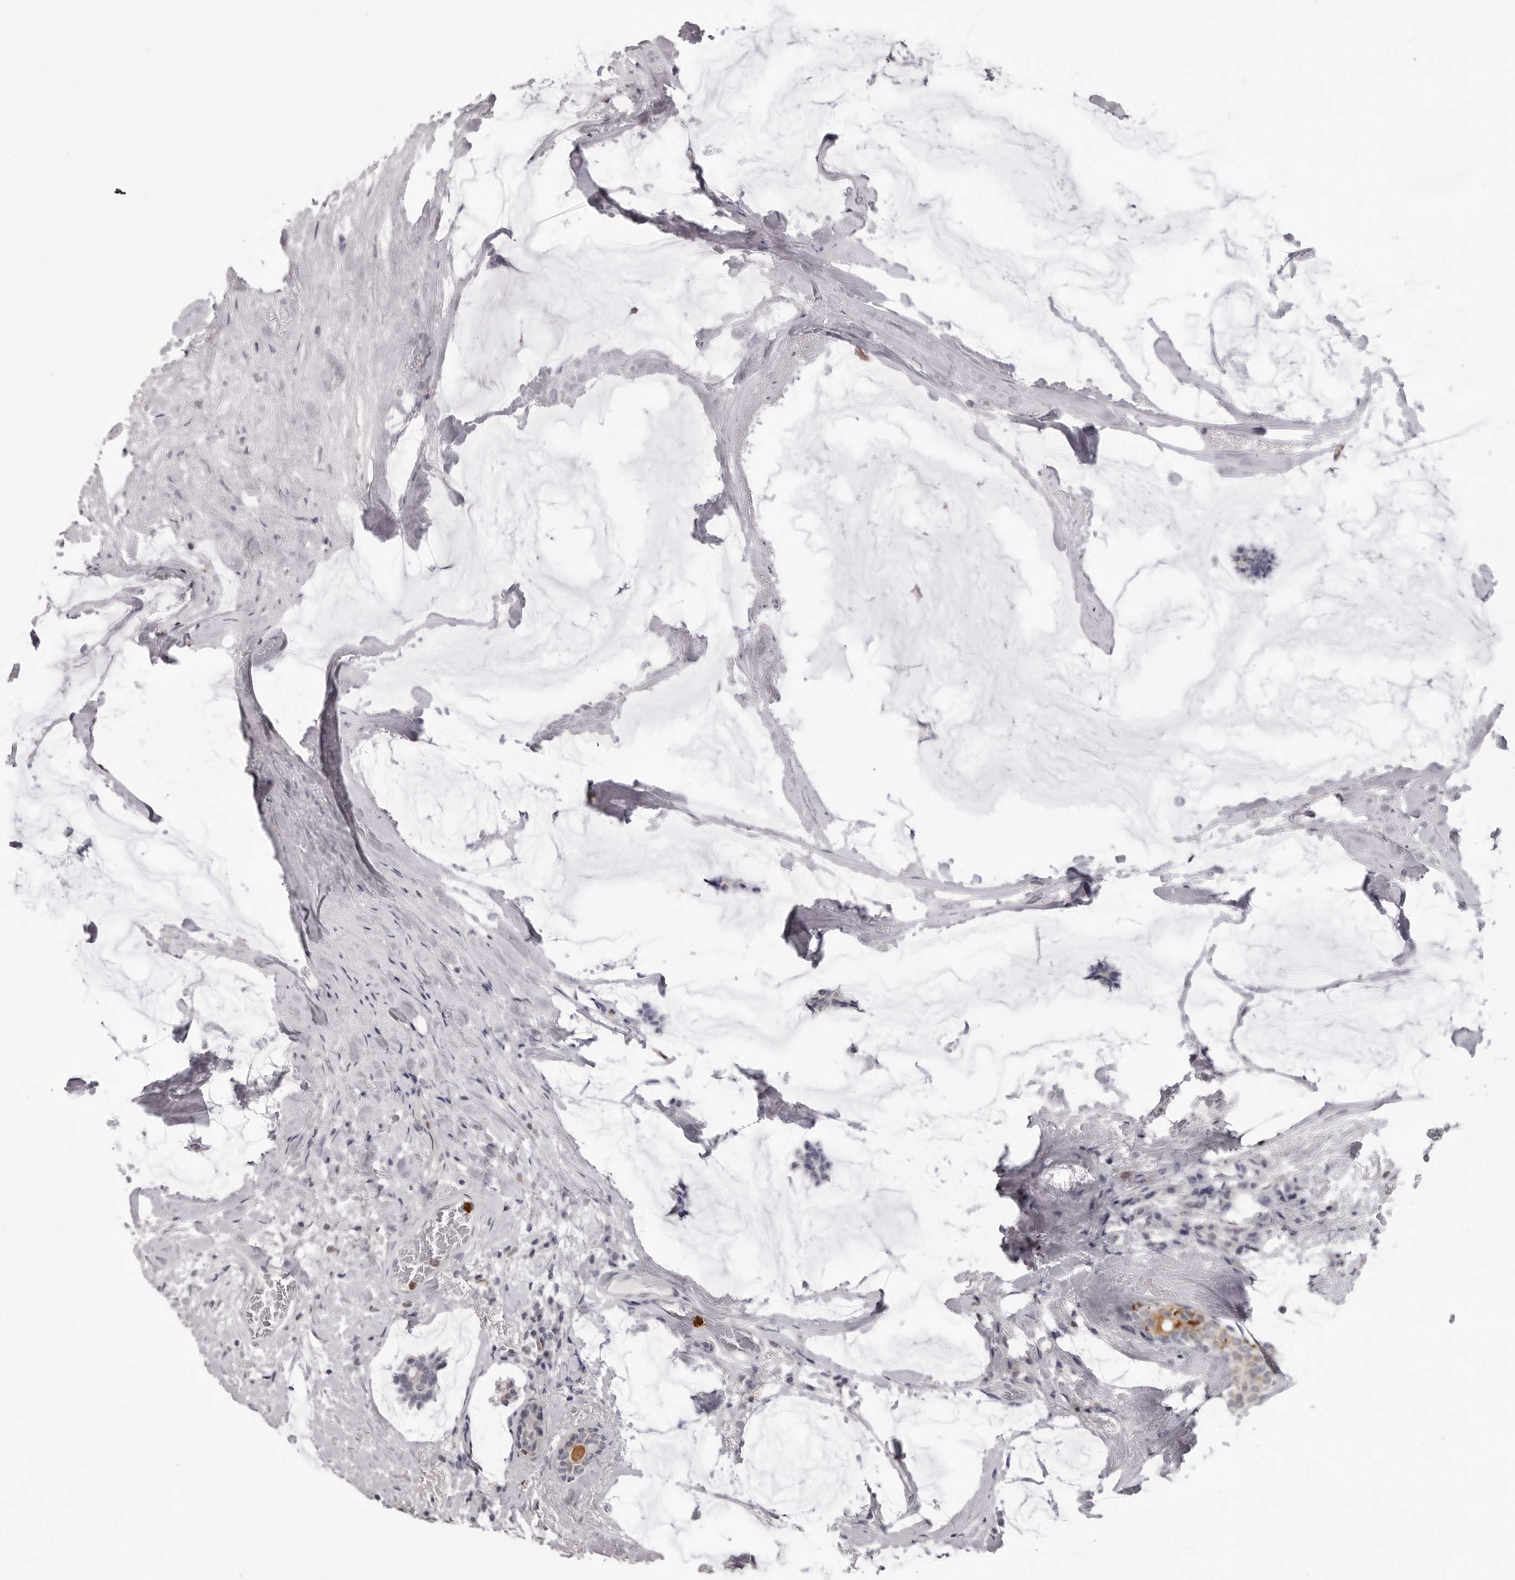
{"staining": {"intensity": "negative", "quantity": "none", "location": "none"}, "tissue": "breast cancer", "cell_type": "Tumor cells", "image_type": "cancer", "snomed": [{"axis": "morphology", "description": "Duct carcinoma"}, {"axis": "topography", "description": "Breast"}], "caption": "Breast invasive ductal carcinoma stained for a protein using immunohistochemistry (IHC) shows no expression tumor cells.", "gene": "IL31", "patient": {"sex": "female", "age": 93}}